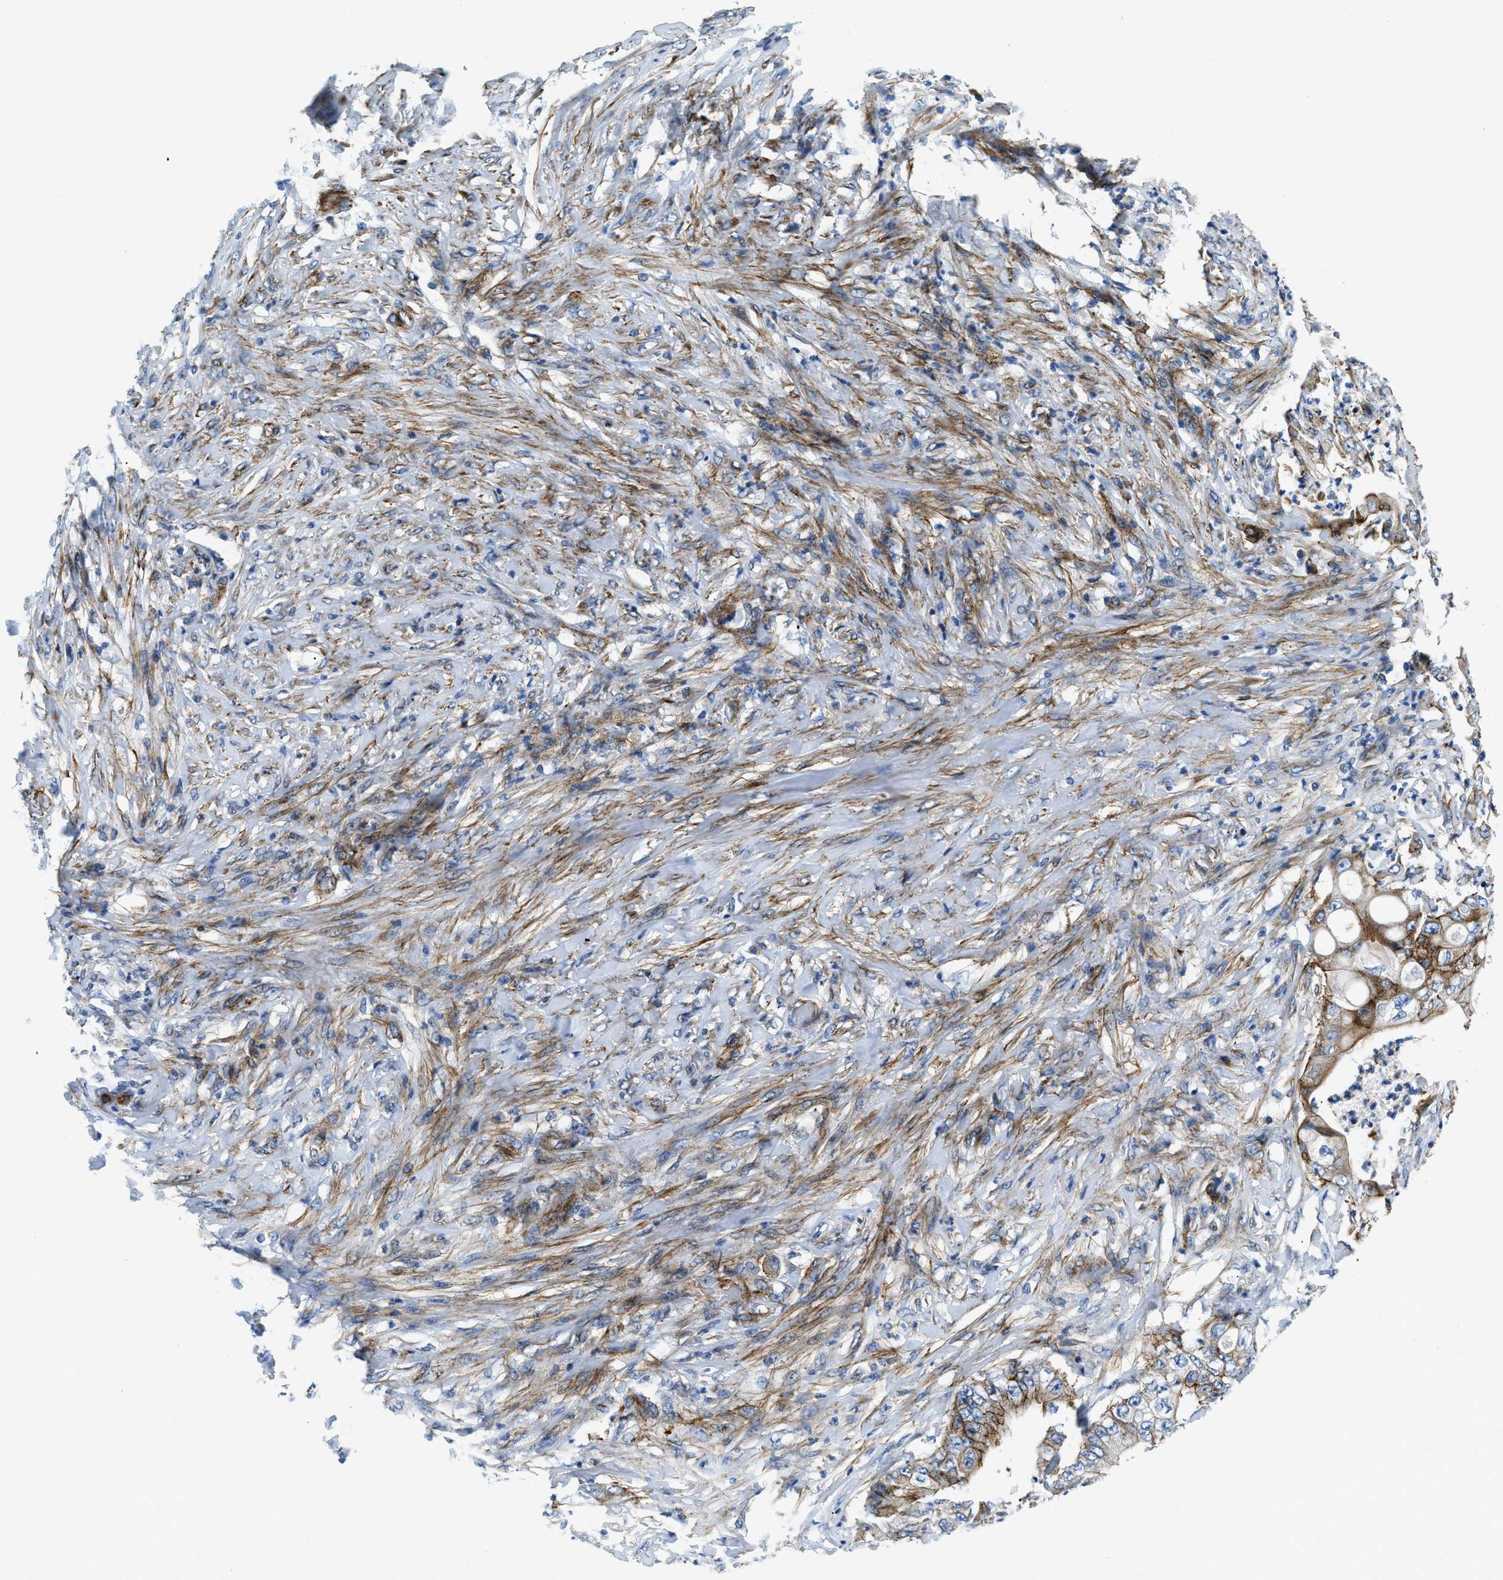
{"staining": {"intensity": "negative", "quantity": "none", "location": "none"}, "tissue": "stomach cancer", "cell_type": "Tumor cells", "image_type": "cancer", "snomed": [{"axis": "morphology", "description": "Adenocarcinoma, NOS"}, {"axis": "topography", "description": "Stomach"}], "caption": "Image shows no protein staining in tumor cells of stomach cancer (adenocarcinoma) tissue.", "gene": "CUTA", "patient": {"sex": "female", "age": 73}}